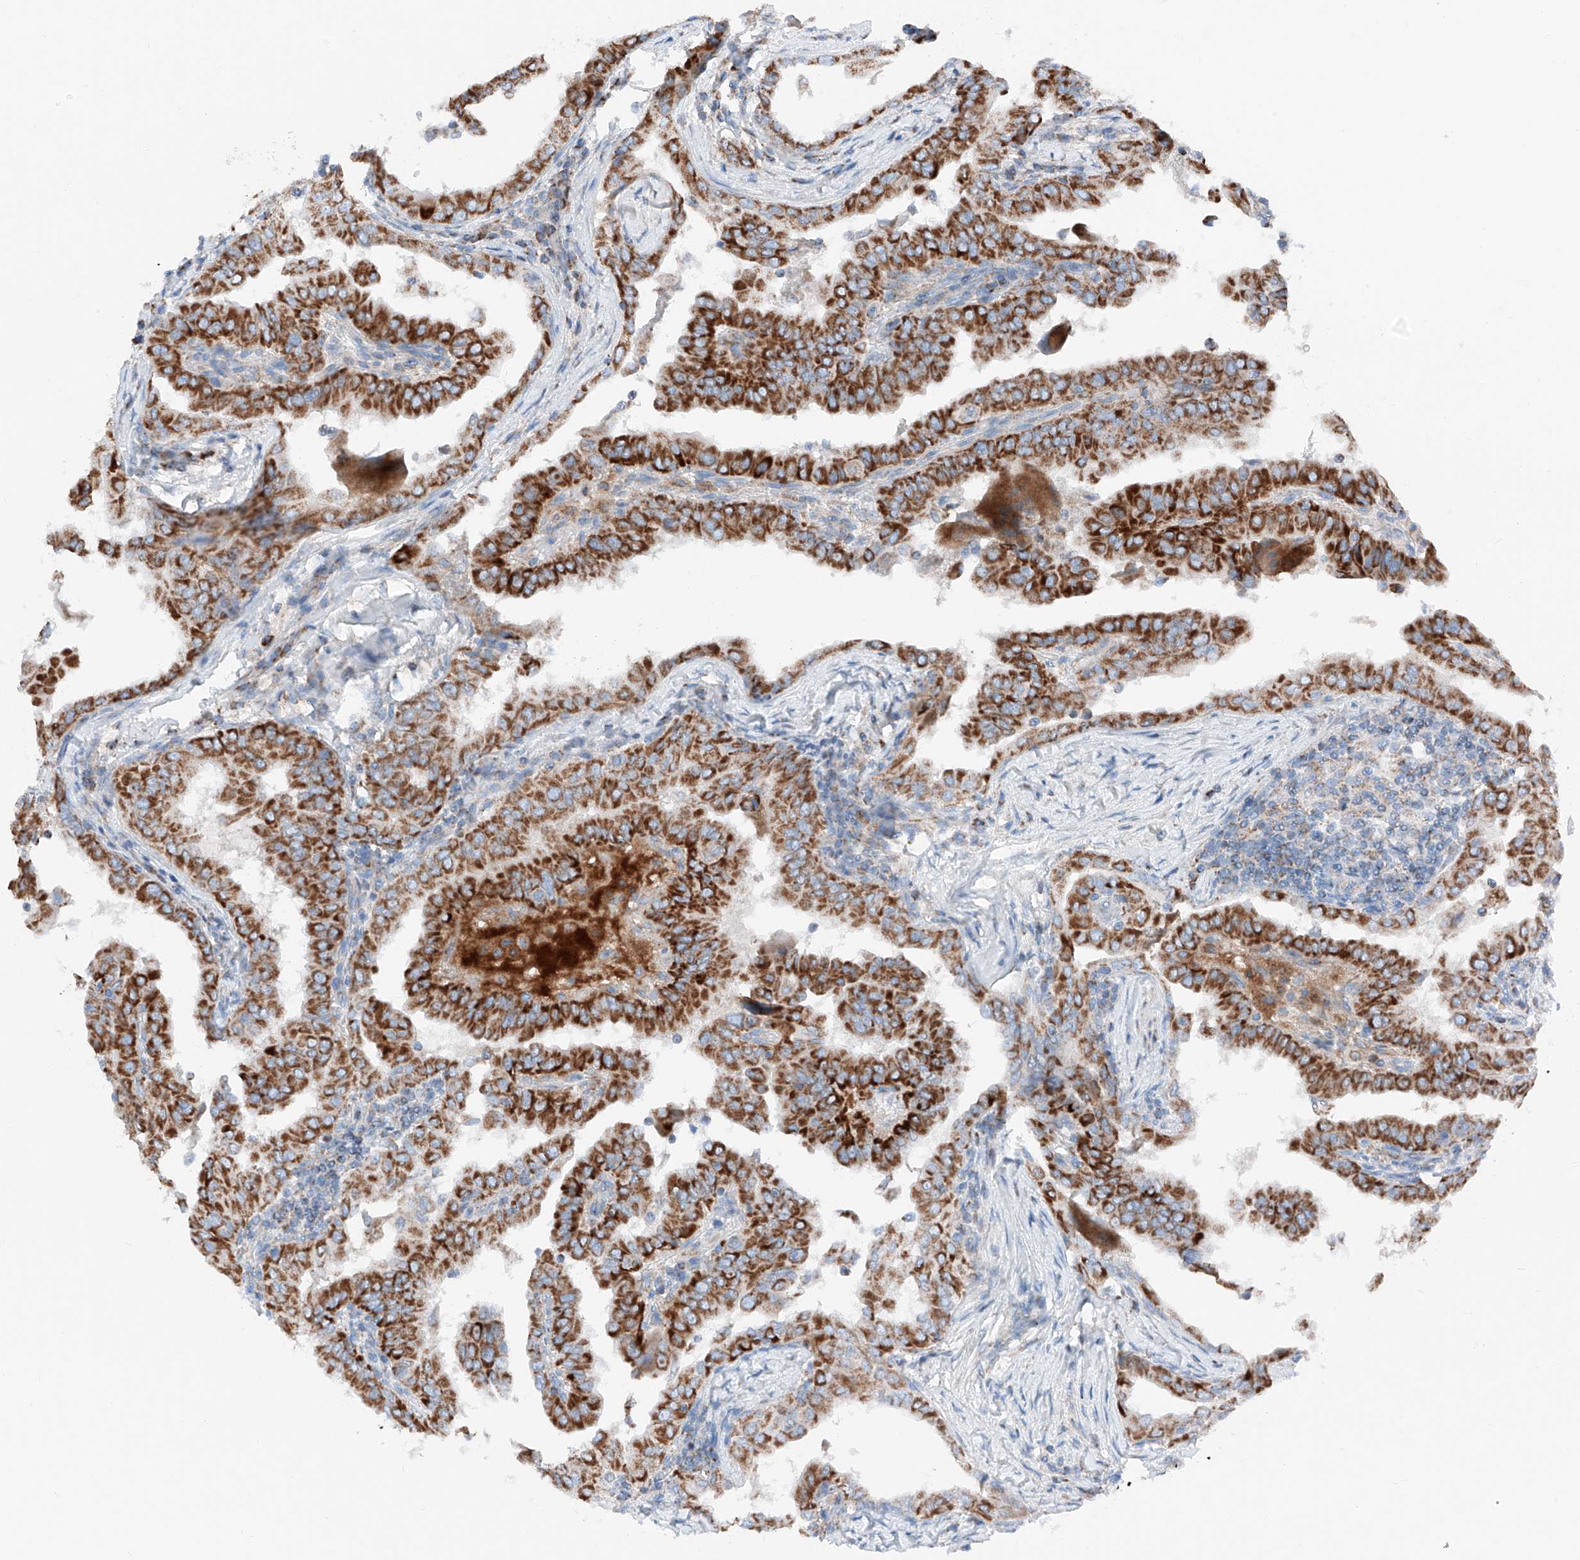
{"staining": {"intensity": "strong", "quantity": ">75%", "location": "cytoplasmic/membranous"}, "tissue": "thyroid cancer", "cell_type": "Tumor cells", "image_type": "cancer", "snomed": [{"axis": "morphology", "description": "Papillary adenocarcinoma, NOS"}, {"axis": "topography", "description": "Thyroid gland"}], "caption": "IHC image of thyroid cancer stained for a protein (brown), which demonstrates high levels of strong cytoplasmic/membranous expression in about >75% of tumor cells.", "gene": "MRAP", "patient": {"sex": "male", "age": 33}}